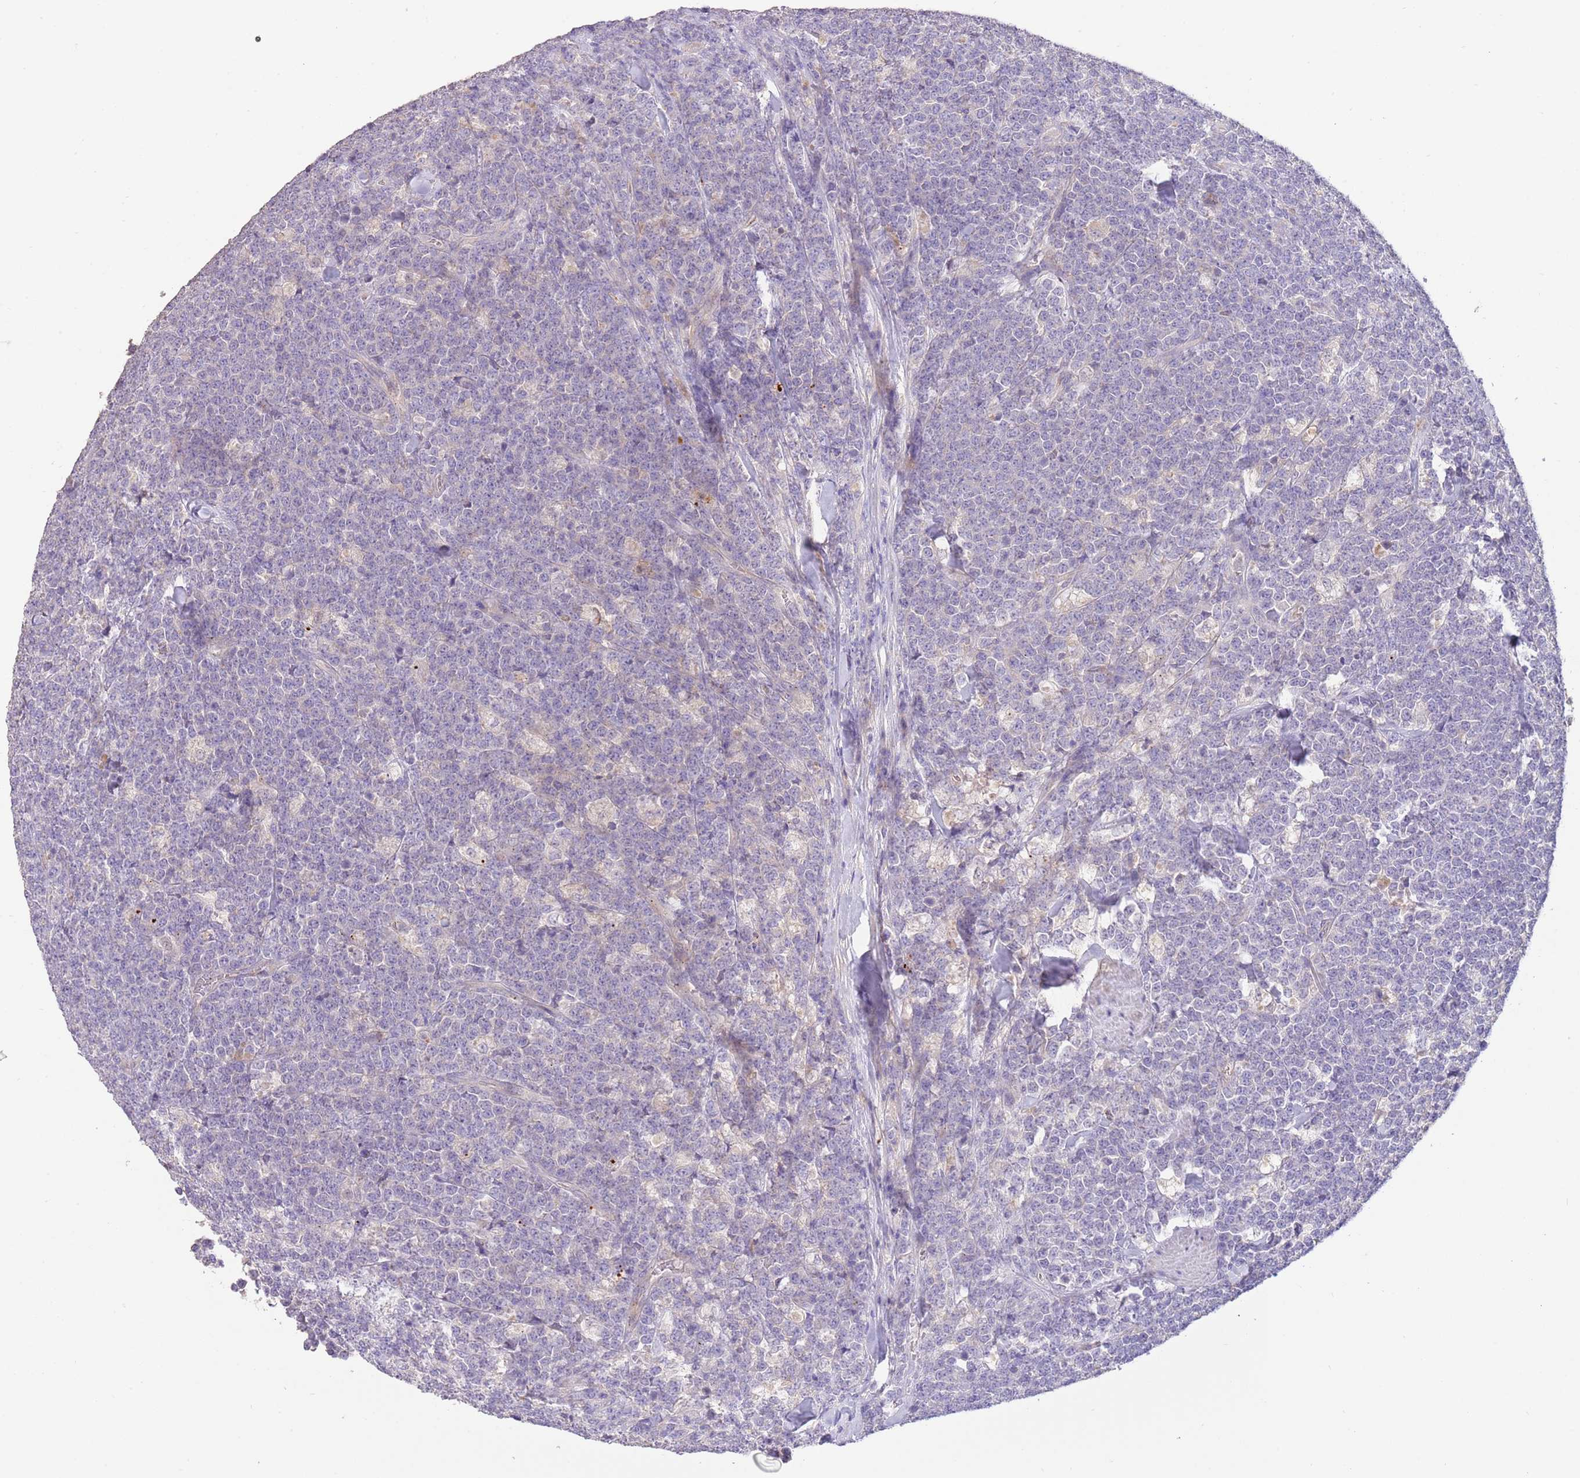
{"staining": {"intensity": "negative", "quantity": "none", "location": "none"}, "tissue": "lymphoma", "cell_type": "Tumor cells", "image_type": "cancer", "snomed": [{"axis": "morphology", "description": "Malignant lymphoma, non-Hodgkin's type, High grade"}, {"axis": "topography", "description": "Small intestine"}, {"axis": "topography", "description": "Colon"}], "caption": "Tumor cells show no significant expression in lymphoma. (Stains: DAB (3,3'-diaminobenzidine) immunohistochemistry (IHC) with hematoxylin counter stain, Microscopy: brightfield microscopy at high magnification).", "gene": "SFTPA1", "patient": {"sex": "male", "age": 8}}